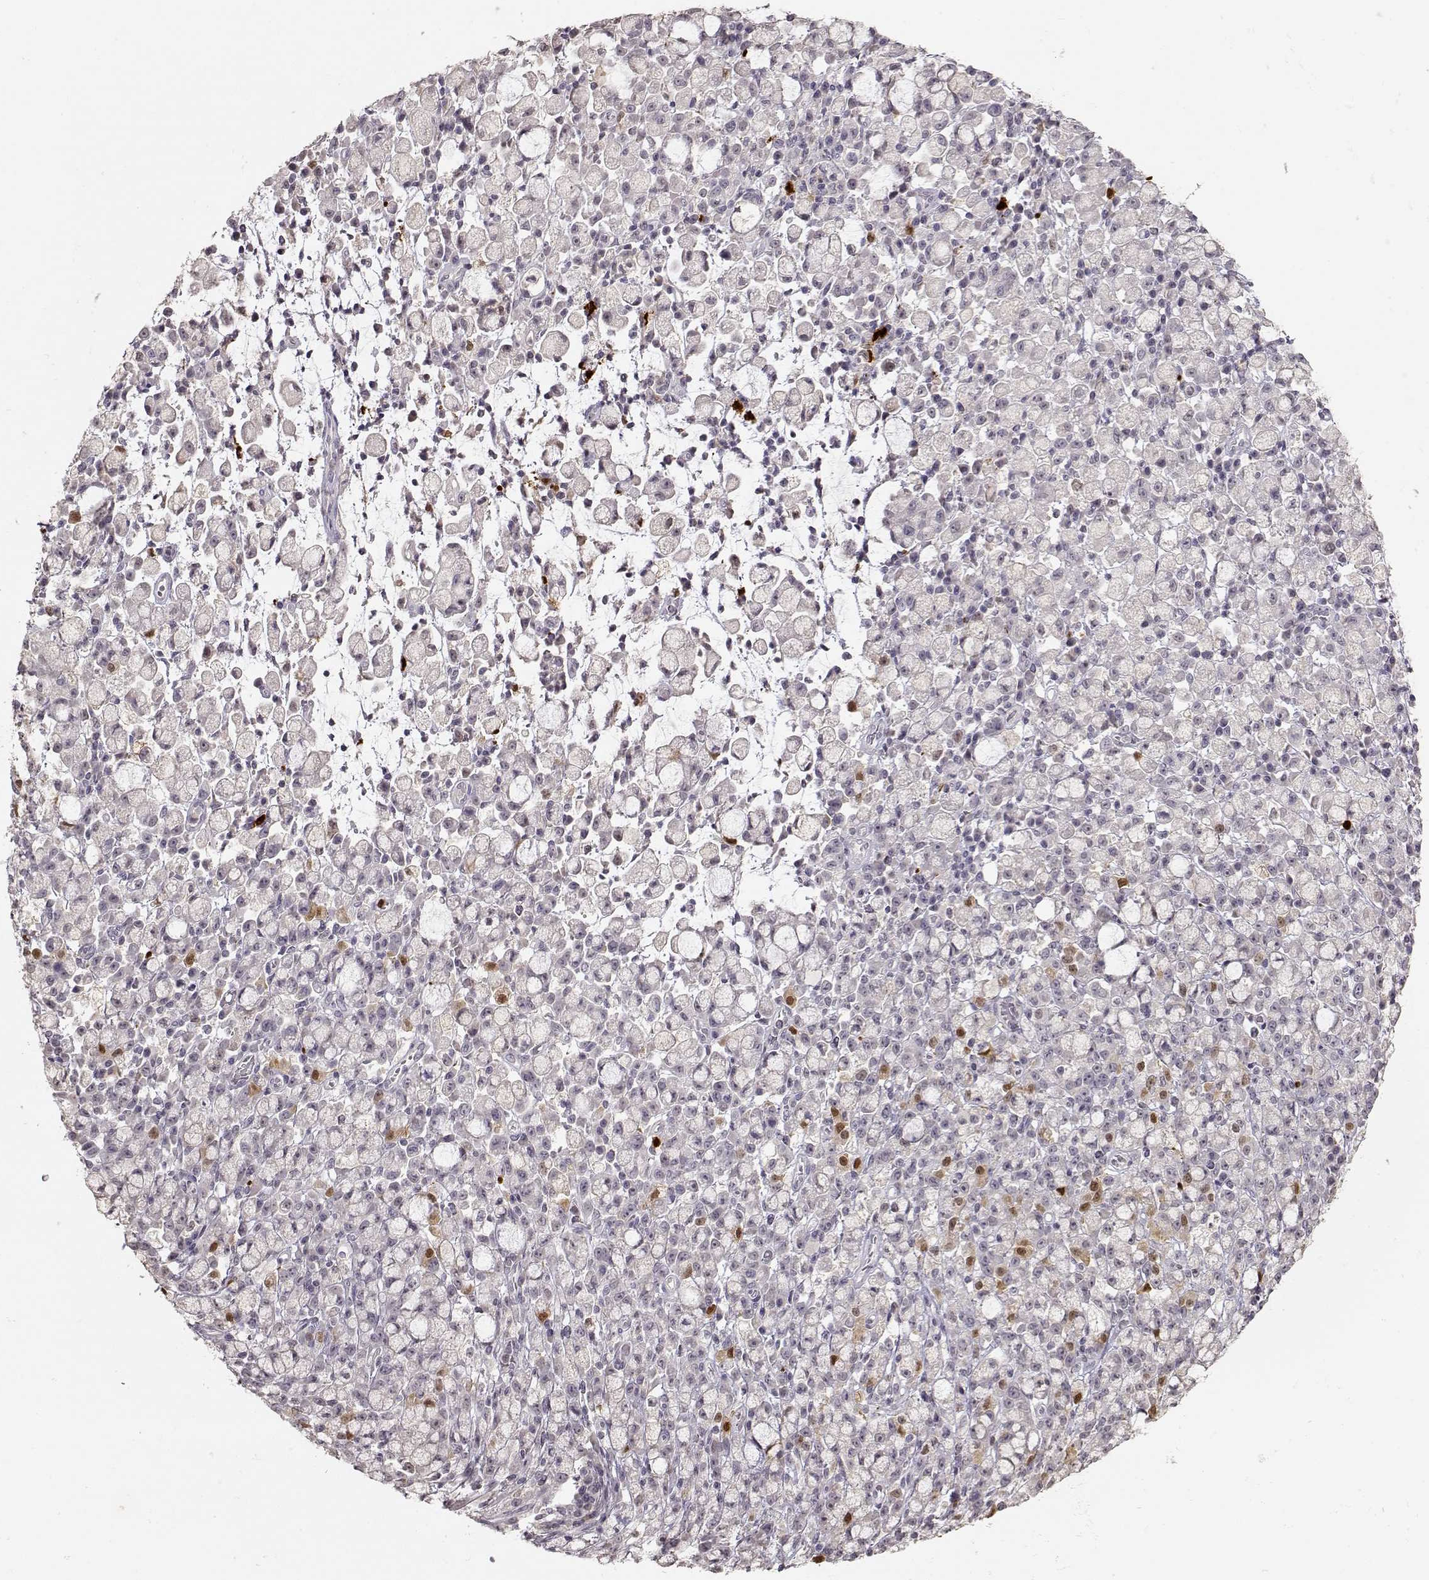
{"staining": {"intensity": "negative", "quantity": "none", "location": "none"}, "tissue": "stomach cancer", "cell_type": "Tumor cells", "image_type": "cancer", "snomed": [{"axis": "morphology", "description": "Adenocarcinoma, NOS"}, {"axis": "topography", "description": "Stomach"}], "caption": "Tumor cells are negative for brown protein staining in stomach cancer.", "gene": "S100B", "patient": {"sex": "male", "age": 58}}